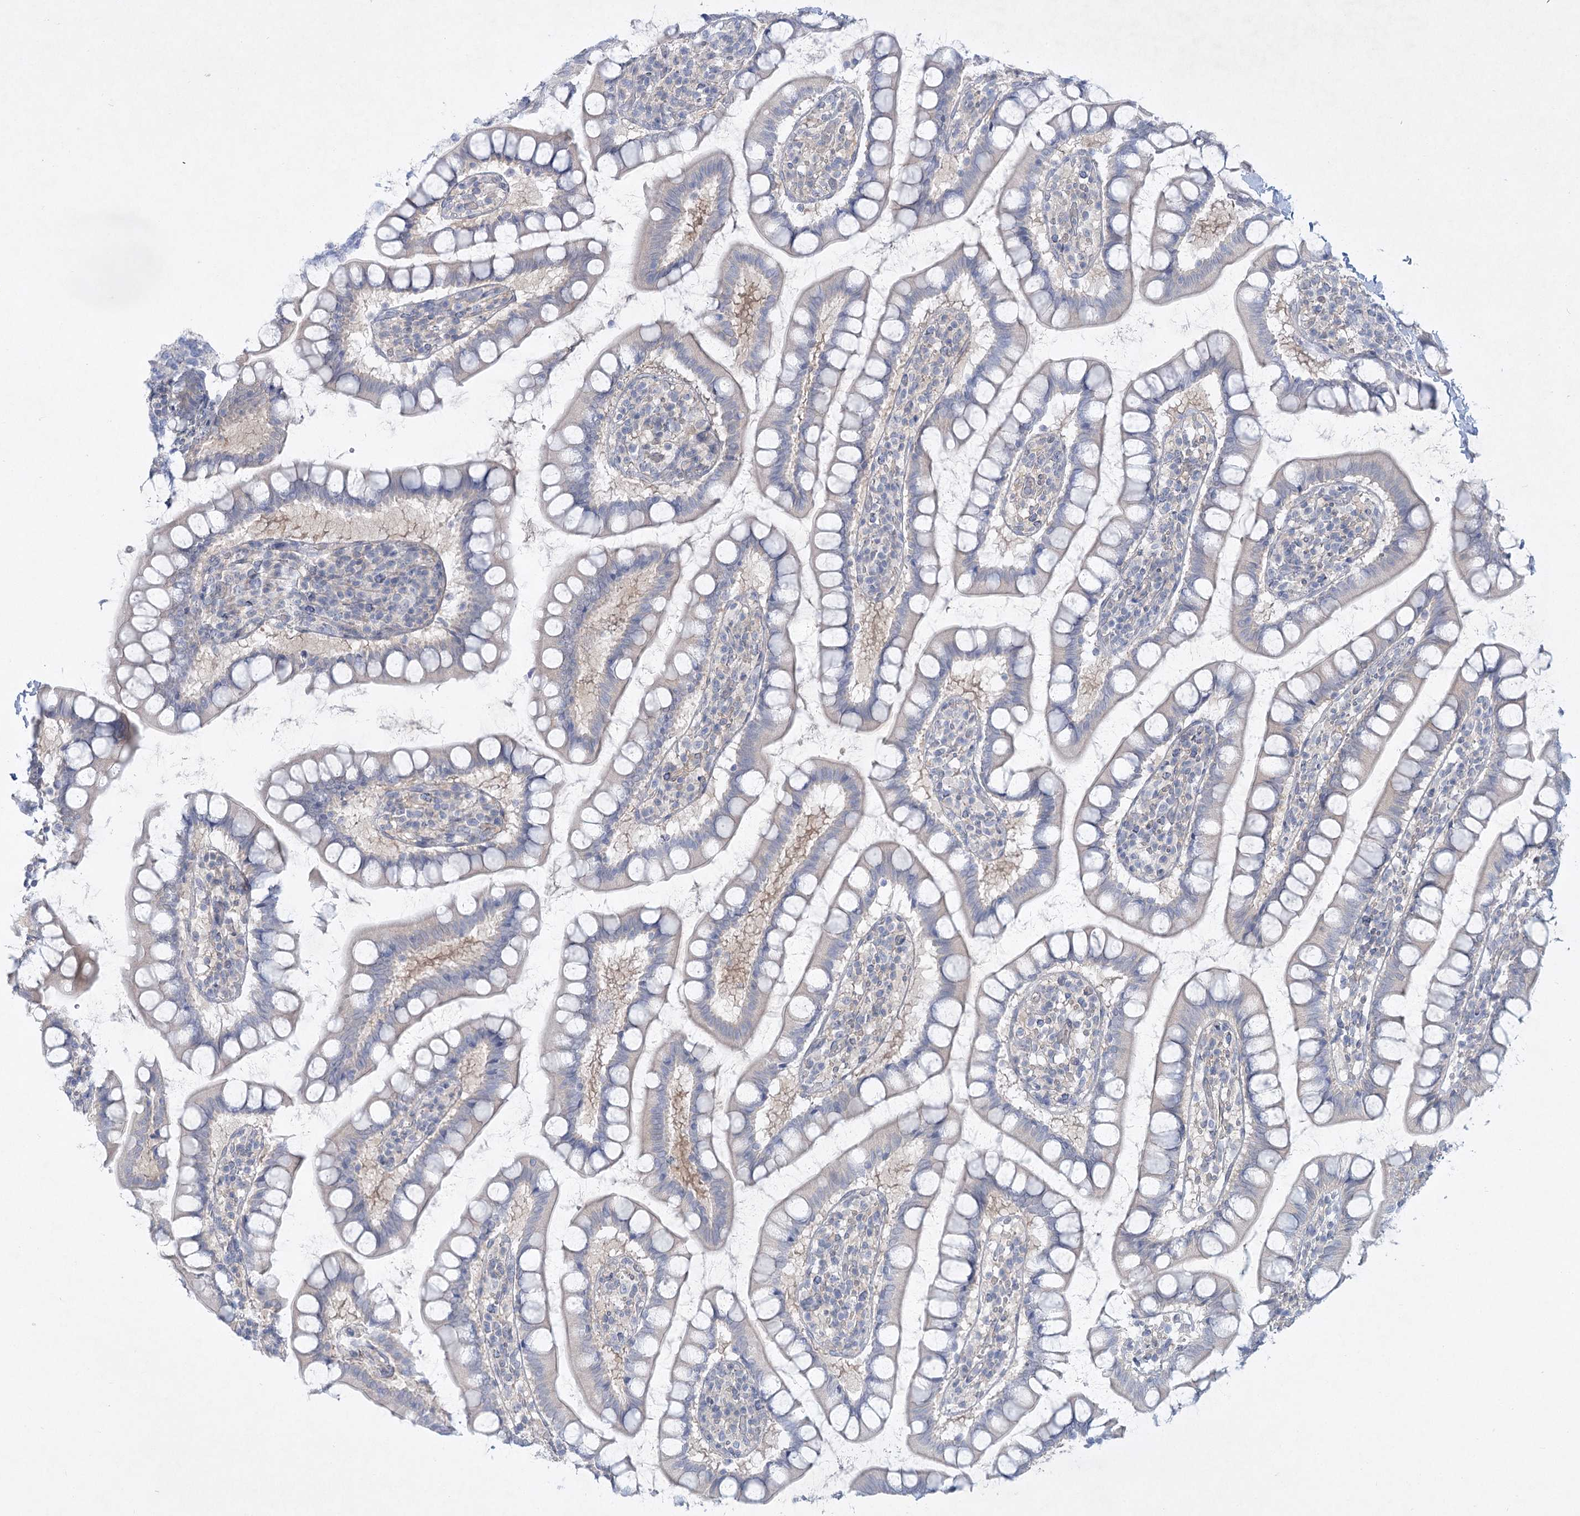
{"staining": {"intensity": "weak", "quantity": "<25%", "location": "cytoplasmic/membranous"}, "tissue": "small intestine", "cell_type": "Glandular cells", "image_type": "normal", "snomed": [{"axis": "morphology", "description": "Normal tissue, NOS"}, {"axis": "topography", "description": "Small intestine"}], "caption": "This is an immunohistochemistry image of benign small intestine. There is no positivity in glandular cells.", "gene": "AAMDC", "patient": {"sex": "female", "age": 84}}